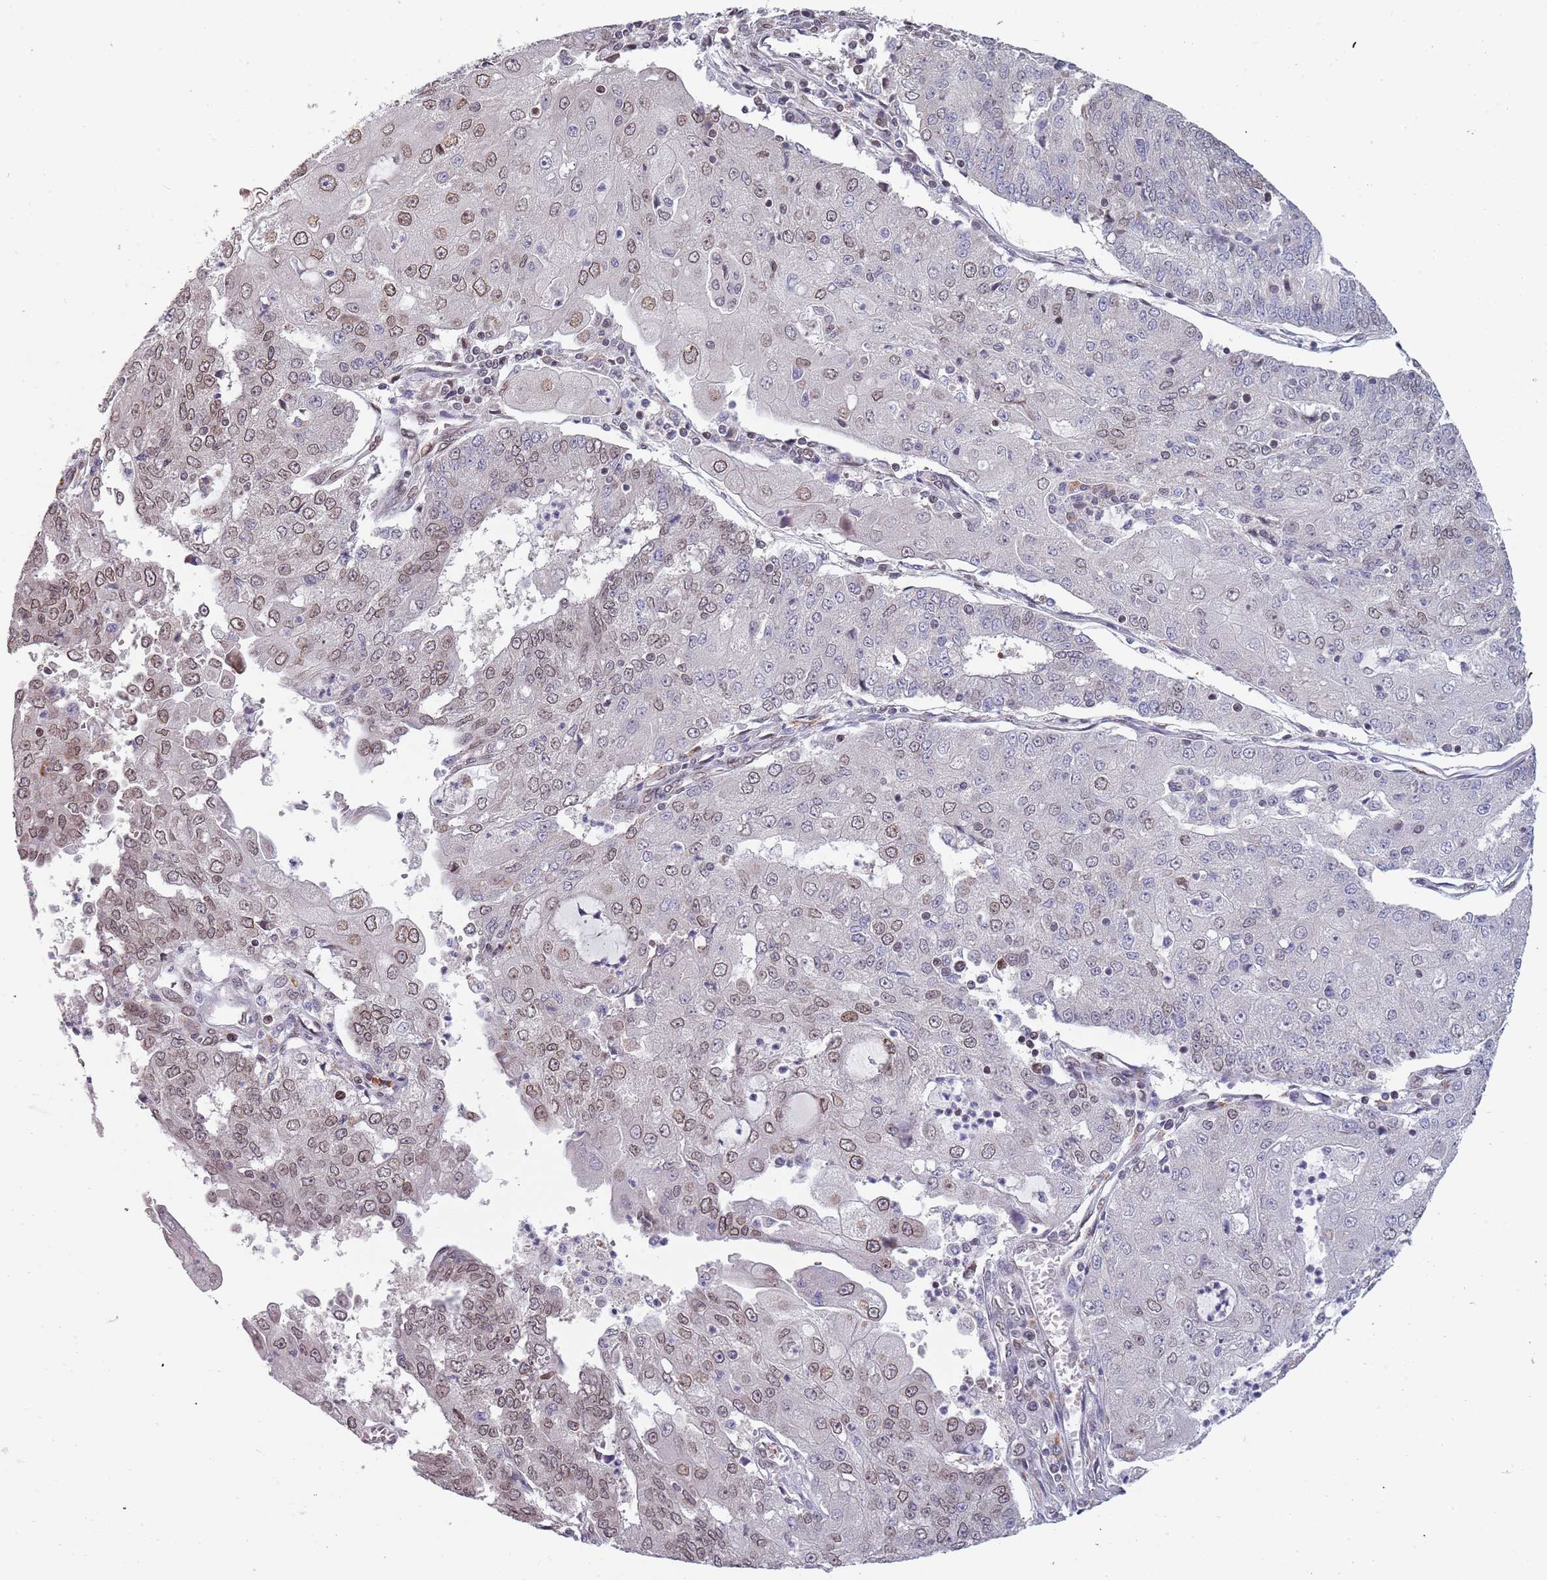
{"staining": {"intensity": "moderate", "quantity": "<25%", "location": "cytoplasmic/membranous,nuclear"}, "tissue": "endometrial cancer", "cell_type": "Tumor cells", "image_type": "cancer", "snomed": [{"axis": "morphology", "description": "Adenocarcinoma, NOS"}, {"axis": "topography", "description": "Endometrium"}], "caption": "This photomicrograph shows immunohistochemistry staining of endometrial adenocarcinoma, with low moderate cytoplasmic/membranous and nuclear positivity in about <25% of tumor cells.", "gene": "KLHDC2", "patient": {"sex": "female", "age": 56}}